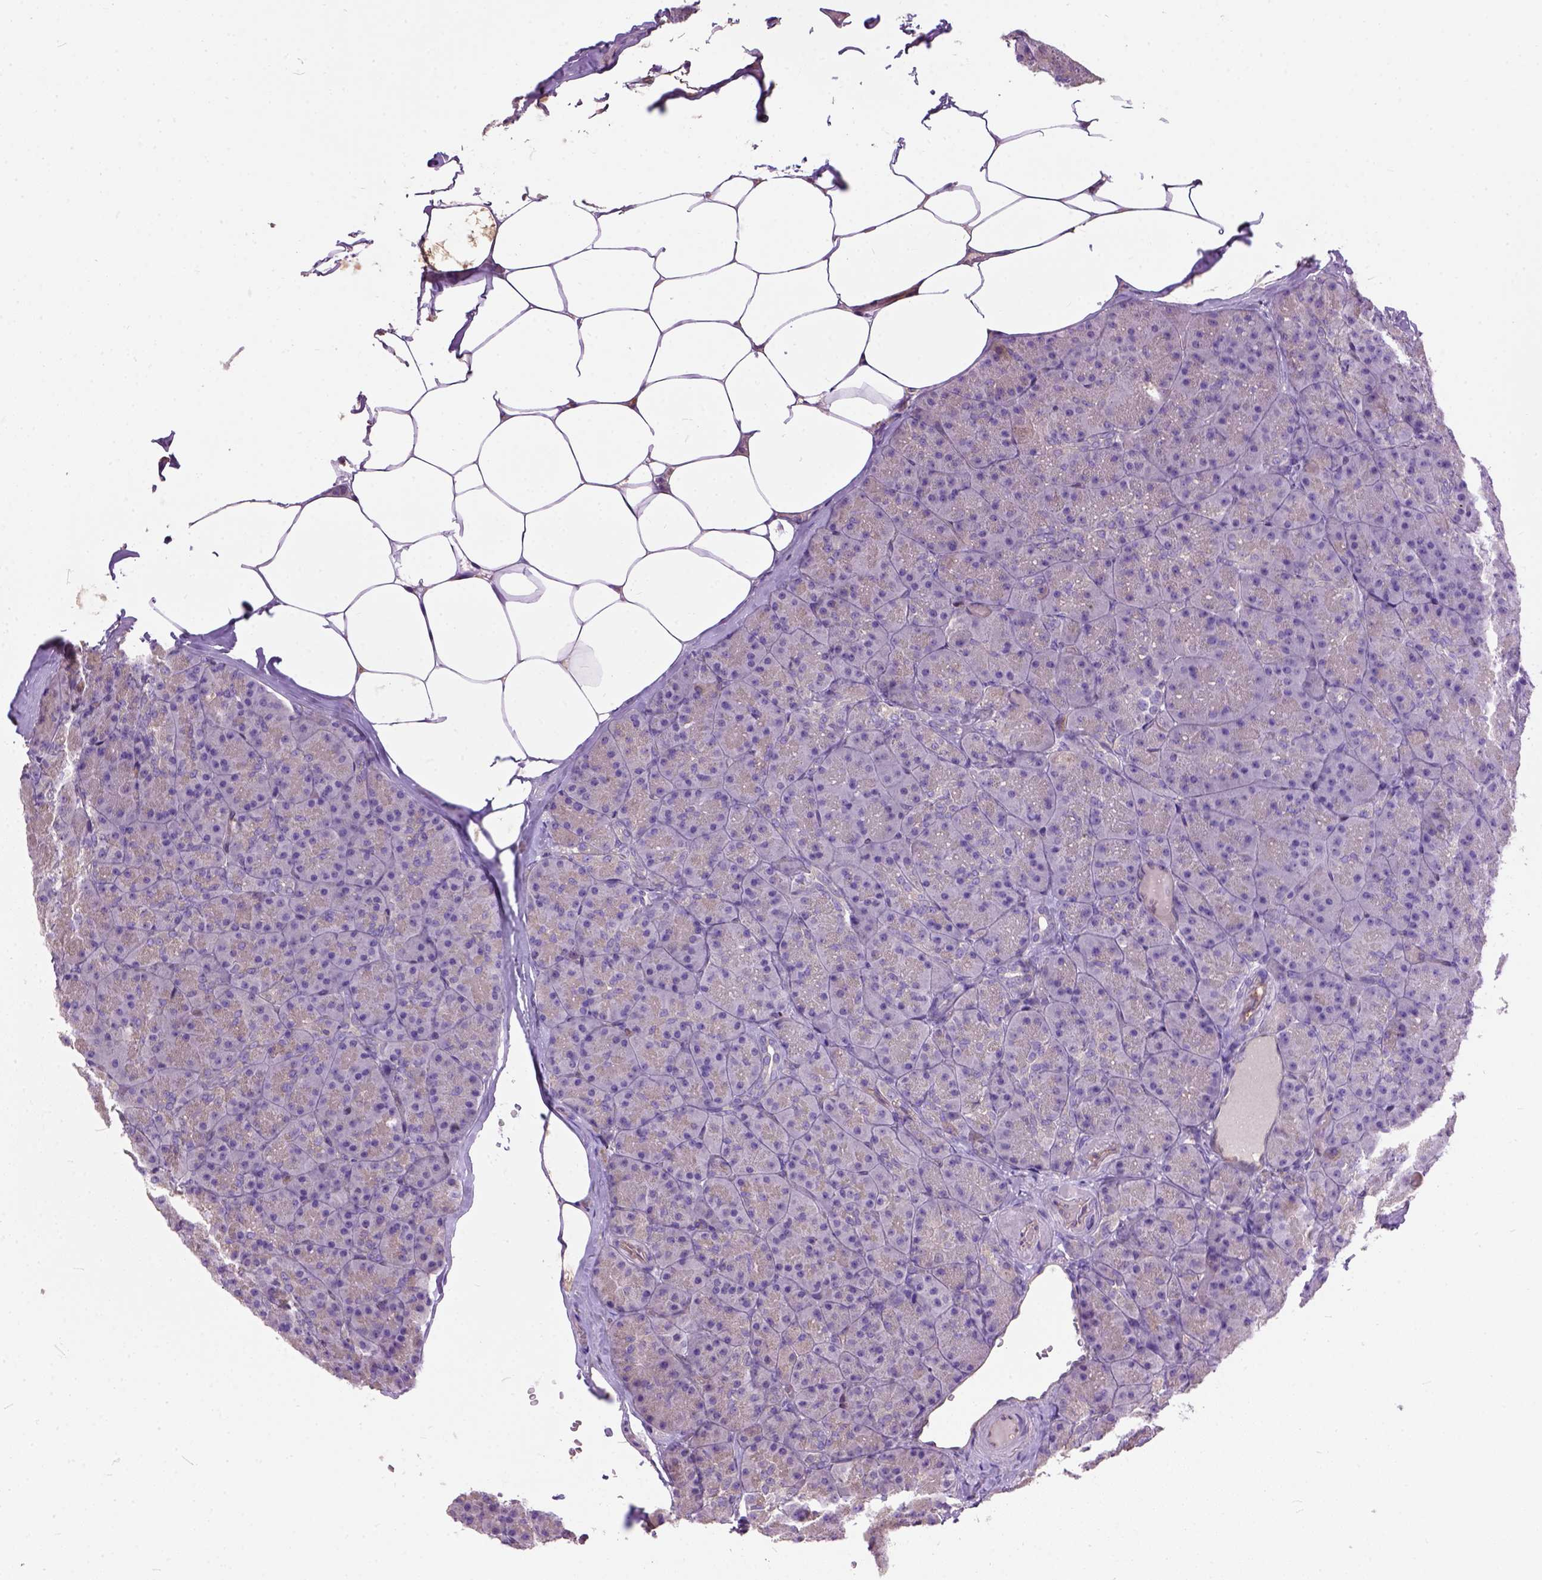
{"staining": {"intensity": "negative", "quantity": "none", "location": "none"}, "tissue": "pancreas", "cell_type": "Exocrine glandular cells", "image_type": "normal", "snomed": [{"axis": "morphology", "description": "Normal tissue, NOS"}, {"axis": "topography", "description": "Pancreas"}], "caption": "A micrograph of pancreas stained for a protein displays no brown staining in exocrine glandular cells.", "gene": "SEMA4F", "patient": {"sex": "male", "age": 57}}